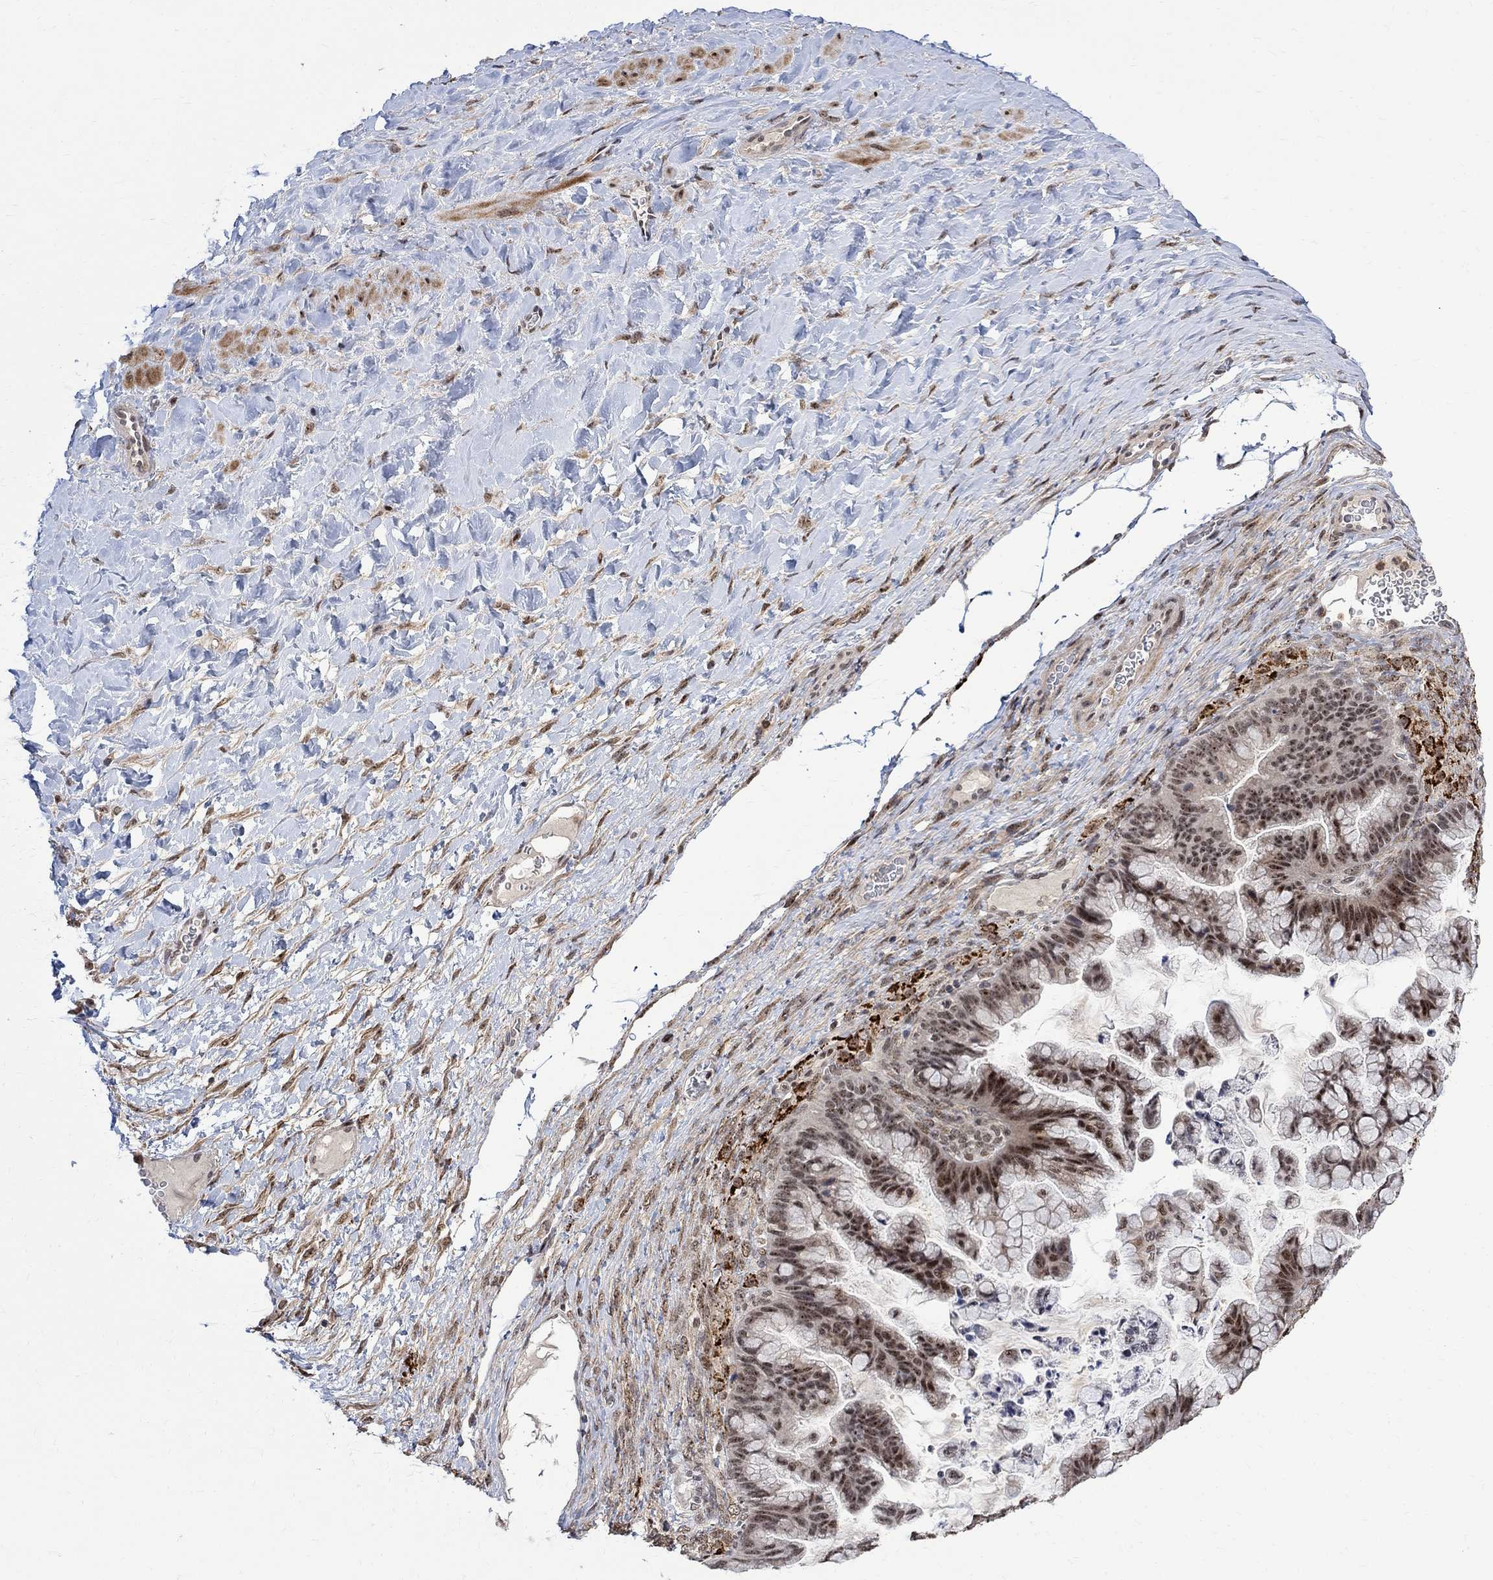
{"staining": {"intensity": "strong", "quantity": "<25%", "location": "nuclear"}, "tissue": "ovarian cancer", "cell_type": "Tumor cells", "image_type": "cancer", "snomed": [{"axis": "morphology", "description": "Cystadenocarcinoma, mucinous, NOS"}, {"axis": "topography", "description": "Ovary"}], "caption": "Strong nuclear staining is appreciated in about <25% of tumor cells in ovarian mucinous cystadenocarcinoma.", "gene": "E4F1", "patient": {"sex": "female", "age": 67}}